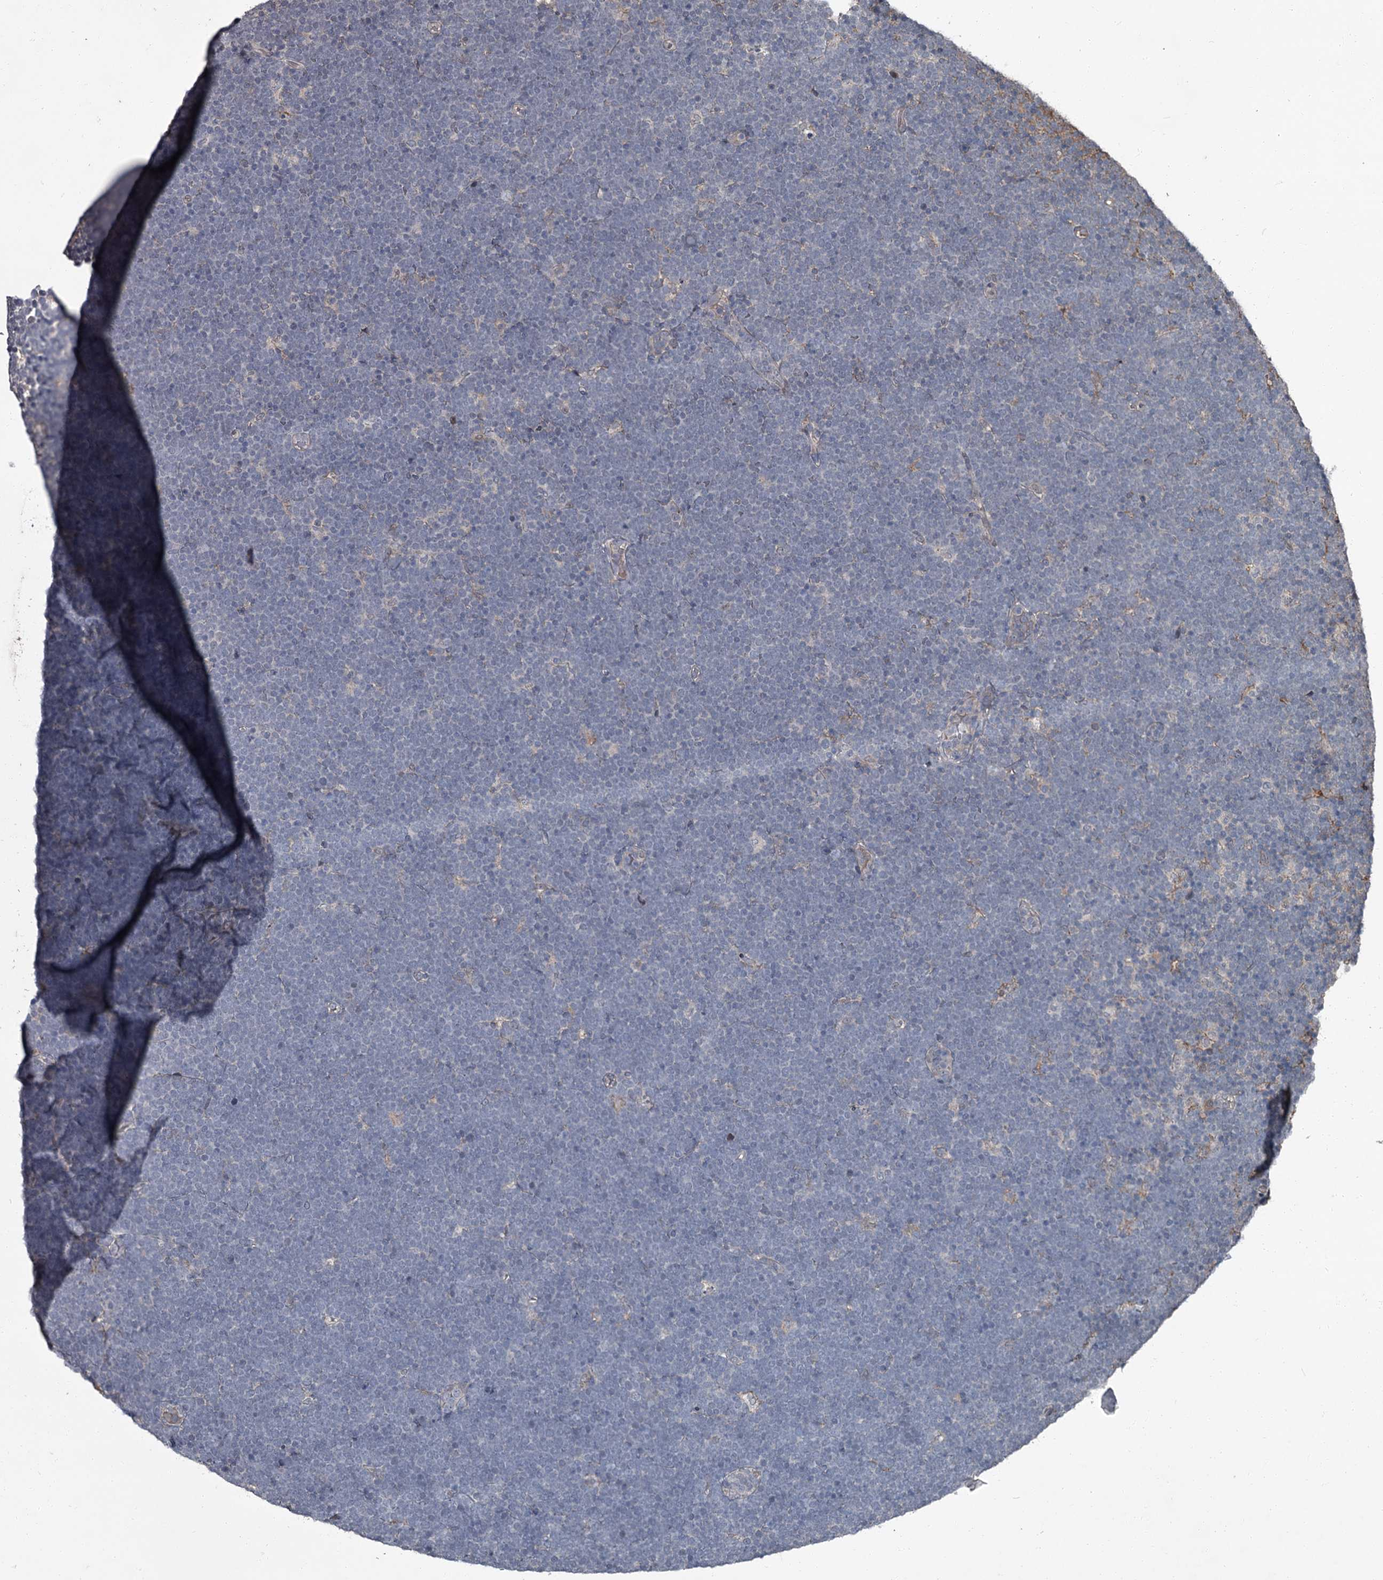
{"staining": {"intensity": "negative", "quantity": "none", "location": "none"}, "tissue": "lymphoma", "cell_type": "Tumor cells", "image_type": "cancer", "snomed": [{"axis": "morphology", "description": "Malignant lymphoma, non-Hodgkin's type, High grade"}, {"axis": "topography", "description": "Lymph node"}], "caption": "Immunohistochemistry (IHC) photomicrograph of neoplastic tissue: high-grade malignant lymphoma, non-Hodgkin's type stained with DAB exhibits no significant protein expression in tumor cells.", "gene": "FLVCR2", "patient": {"sex": "male", "age": 13}}